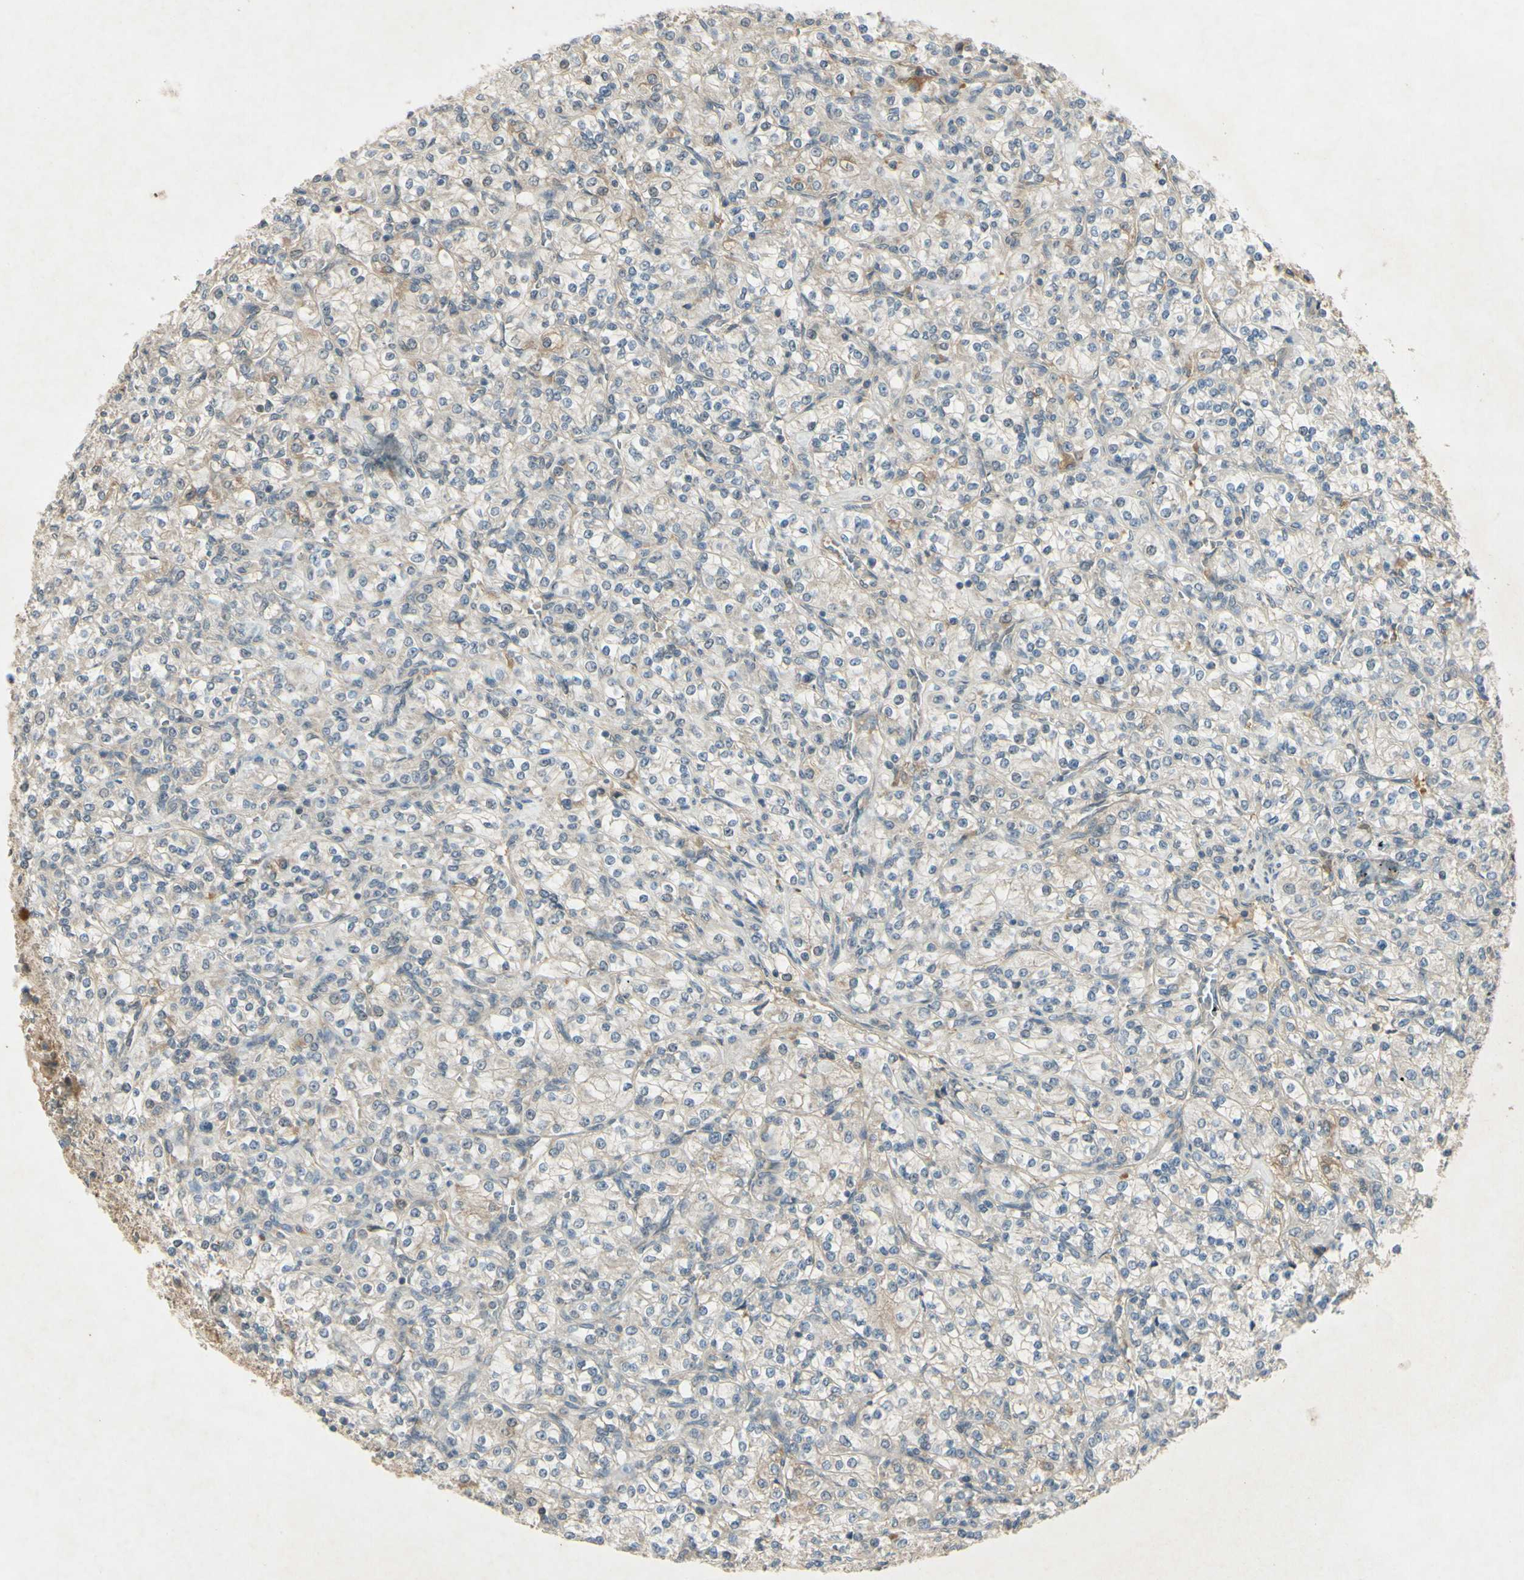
{"staining": {"intensity": "negative", "quantity": "none", "location": "none"}, "tissue": "renal cancer", "cell_type": "Tumor cells", "image_type": "cancer", "snomed": [{"axis": "morphology", "description": "Adenocarcinoma, NOS"}, {"axis": "topography", "description": "Kidney"}], "caption": "The micrograph displays no staining of tumor cells in renal adenocarcinoma.", "gene": "RAD18", "patient": {"sex": "male", "age": 77}}